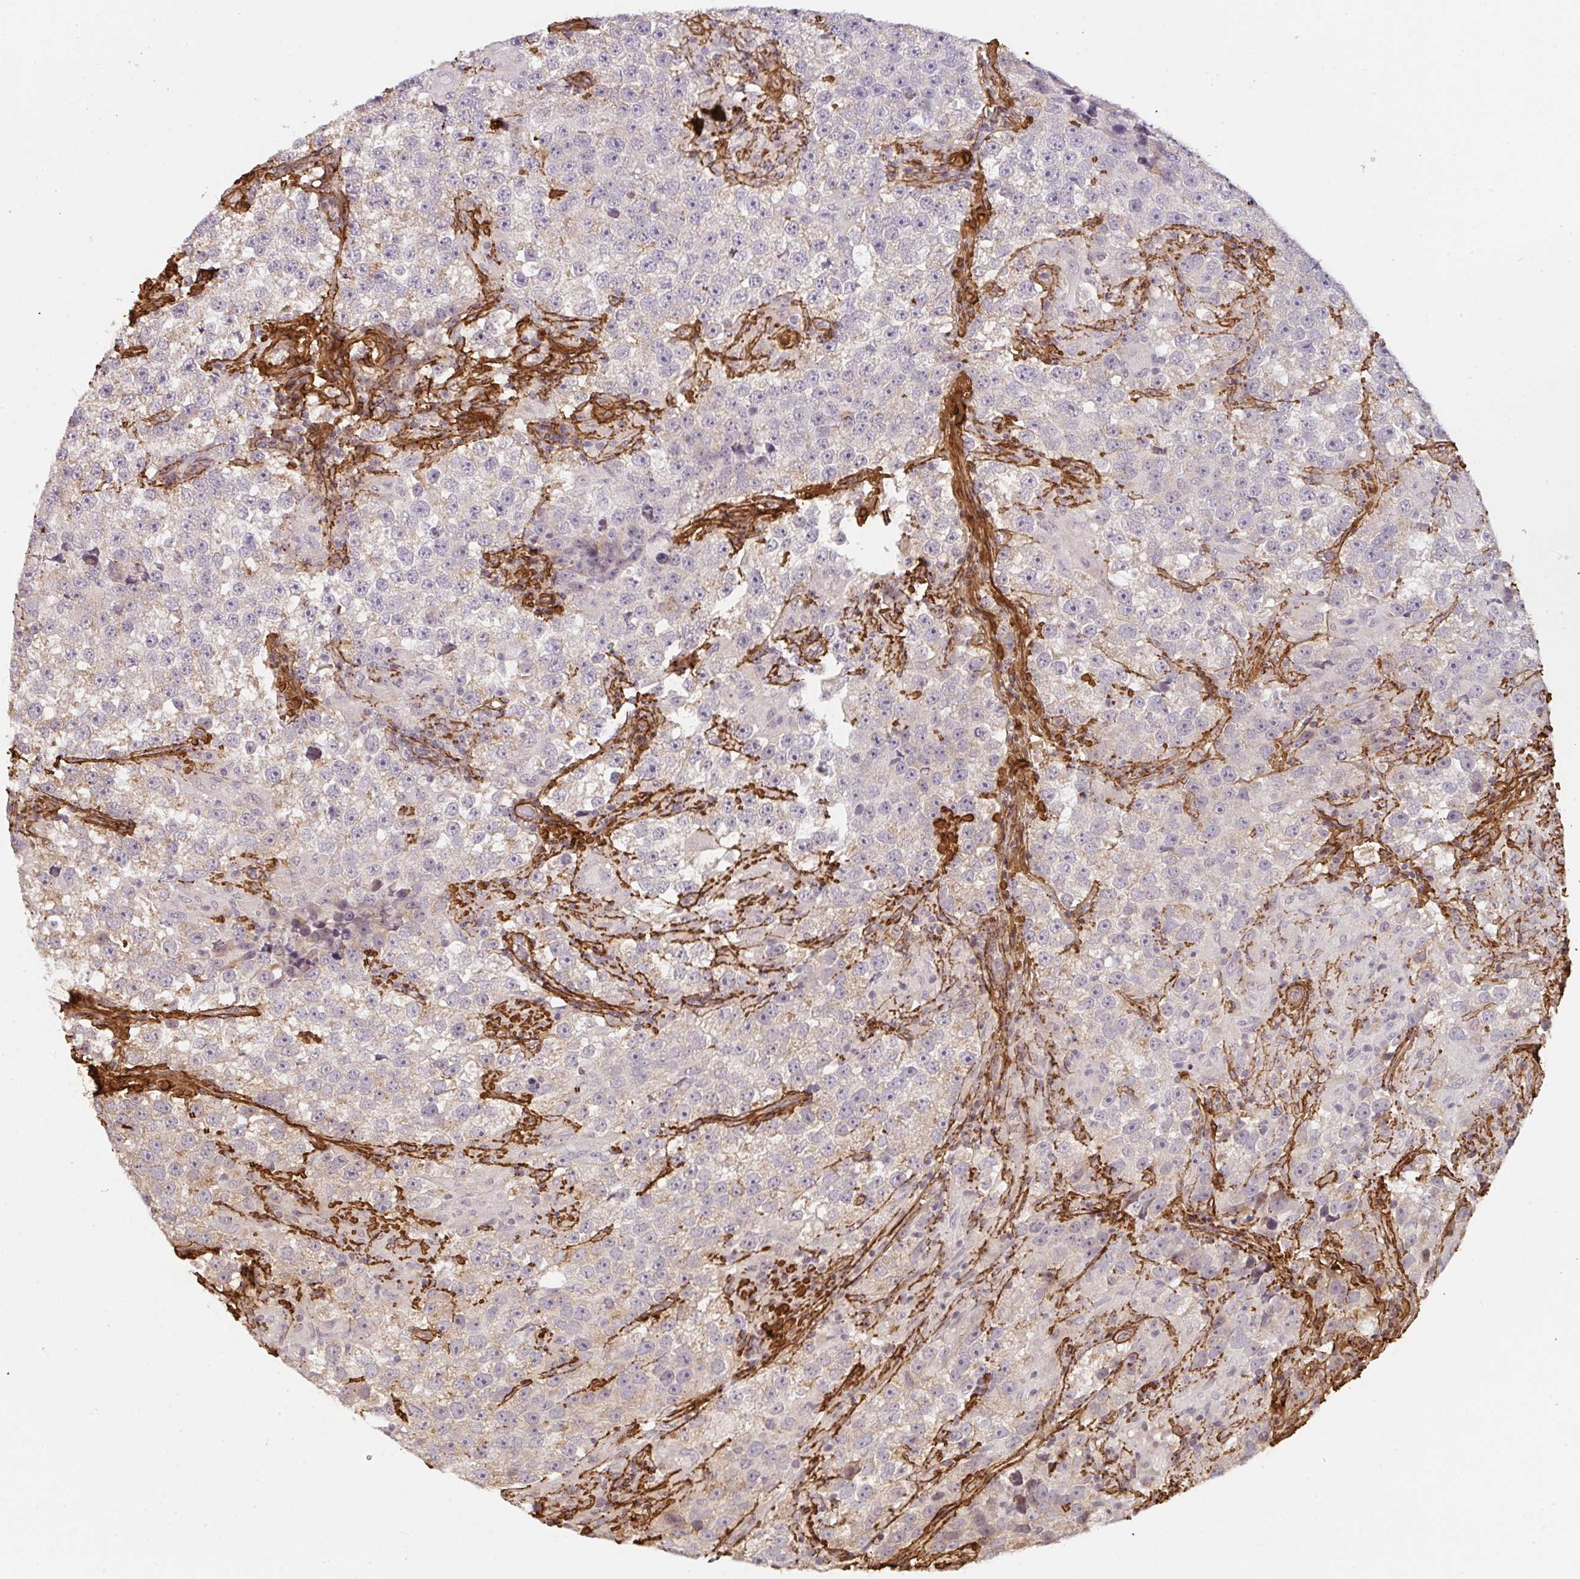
{"staining": {"intensity": "negative", "quantity": "none", "location": "none"}, "tissue": "testis cancer", "cell_type": "Tumor cells", "image_type": "cancer", "snomed": [{"axis": "morphology", "description": "Seminoma, NOS"}, {"axis": "topography", "description": "Testis"}], "caption": "Immunohistochemistry photomicrograph of testis cancer stained for a protein (brown), which shows no staining in tumor cells.", "gene": "COL3A1", "patient": {"sex": "male", "age": 46}}